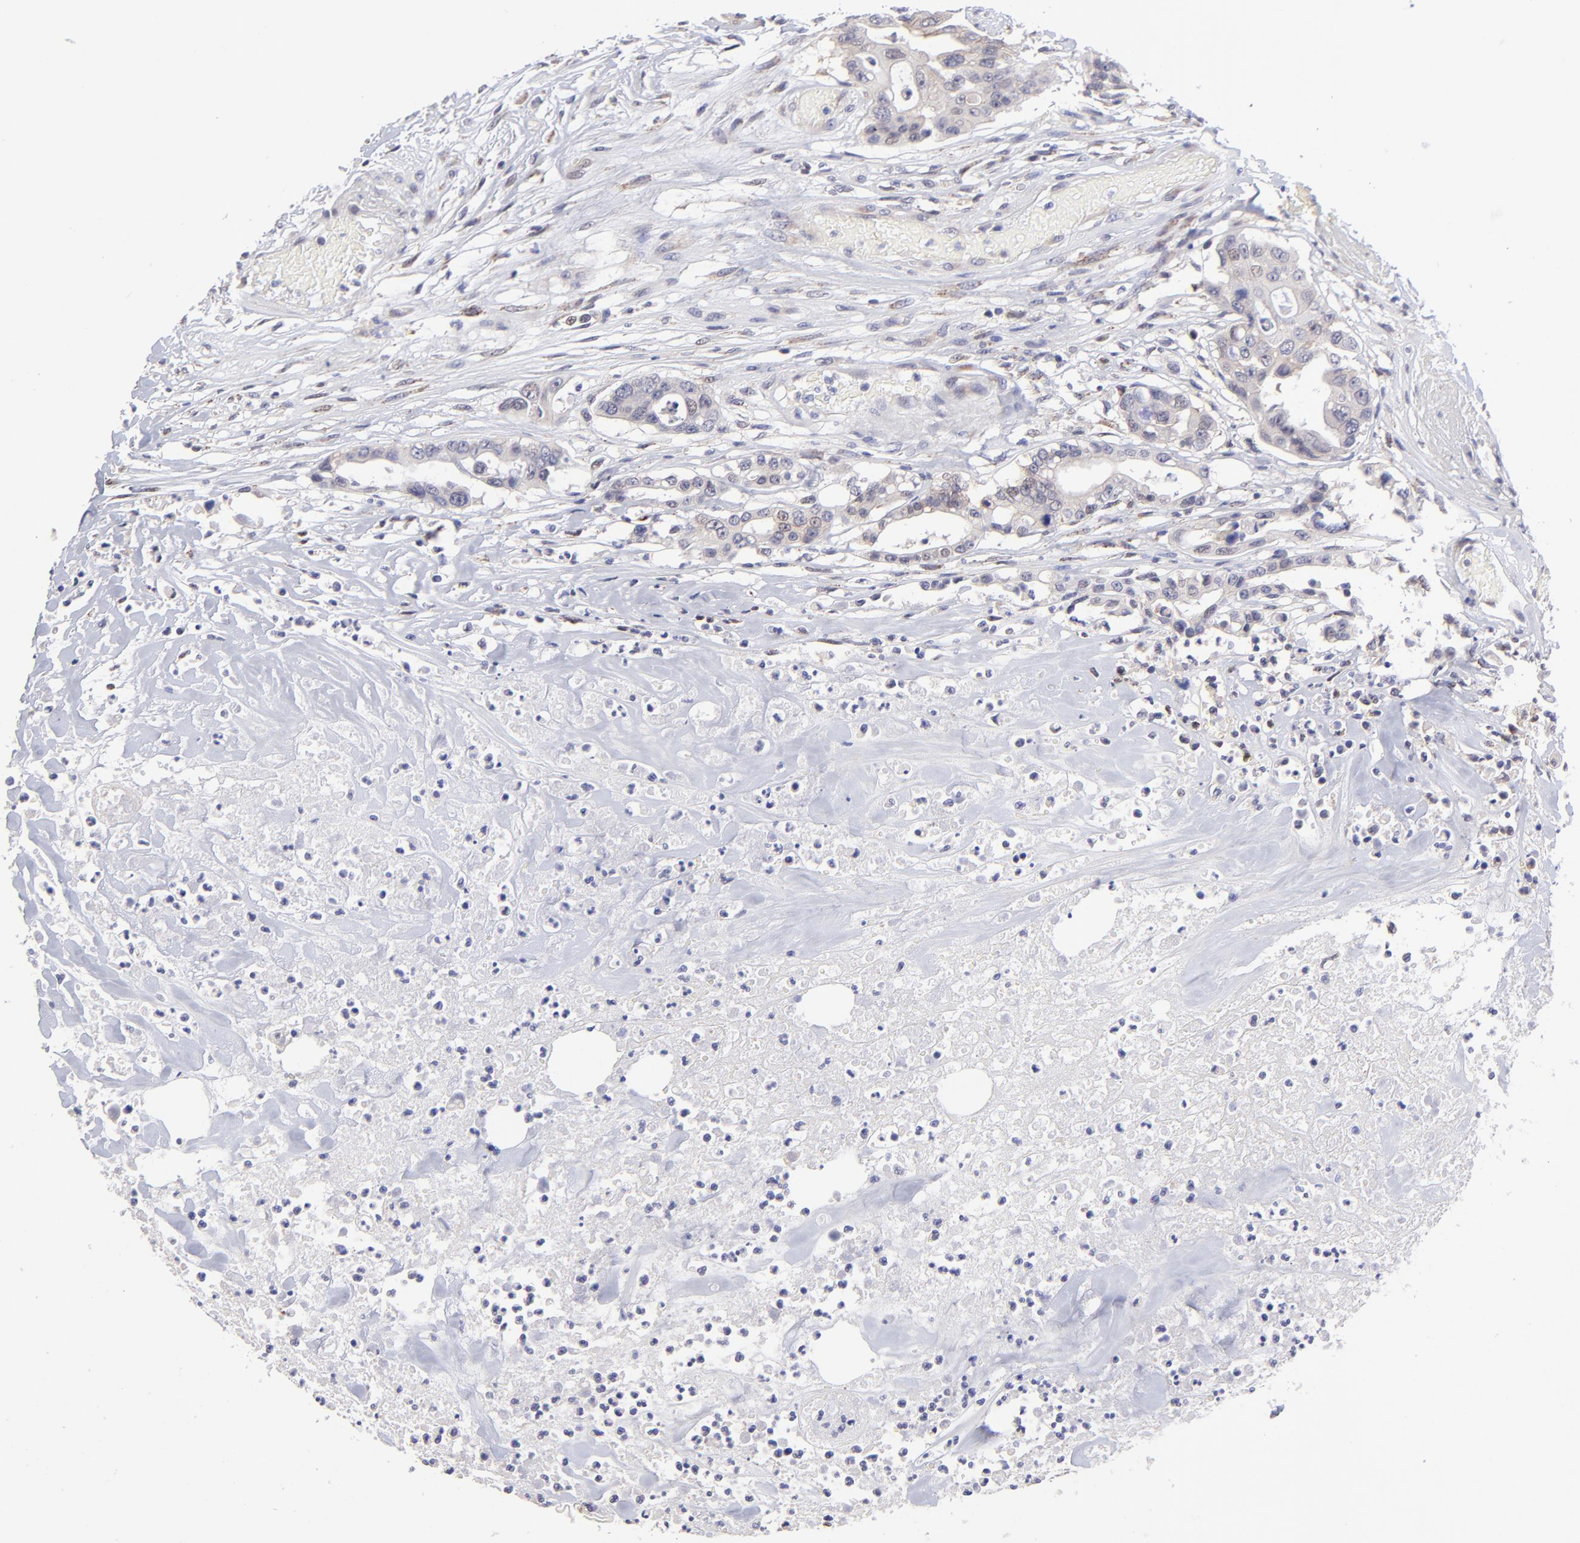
{"staining": {"intensity": "weak", "quantity": "25%-75%", "location": "cytoplasmic/membranous"}, "tissue": "colorectal cancer", "cell_type": "Tumor cells", "image_type": "cancer", "snomed": [{"axis": "morphology", "description": "Adenocarcinoma, NOS"}, {"axis": "topography", "description": "Colon"}], "caption": "IHC staining of colorectal cancer, which reveals low levels of weak cytoplasmic/membranous expression in about 25%-75% of tumor cells indicating weak cytoplasmic/membranous protein positivity. The staining was performed using DAB (brown) for protein detection and nuclei were counterstained in hematoxylin (blue).", "gene": "NSF", "patient": {"sex": "female", "age": 70}}